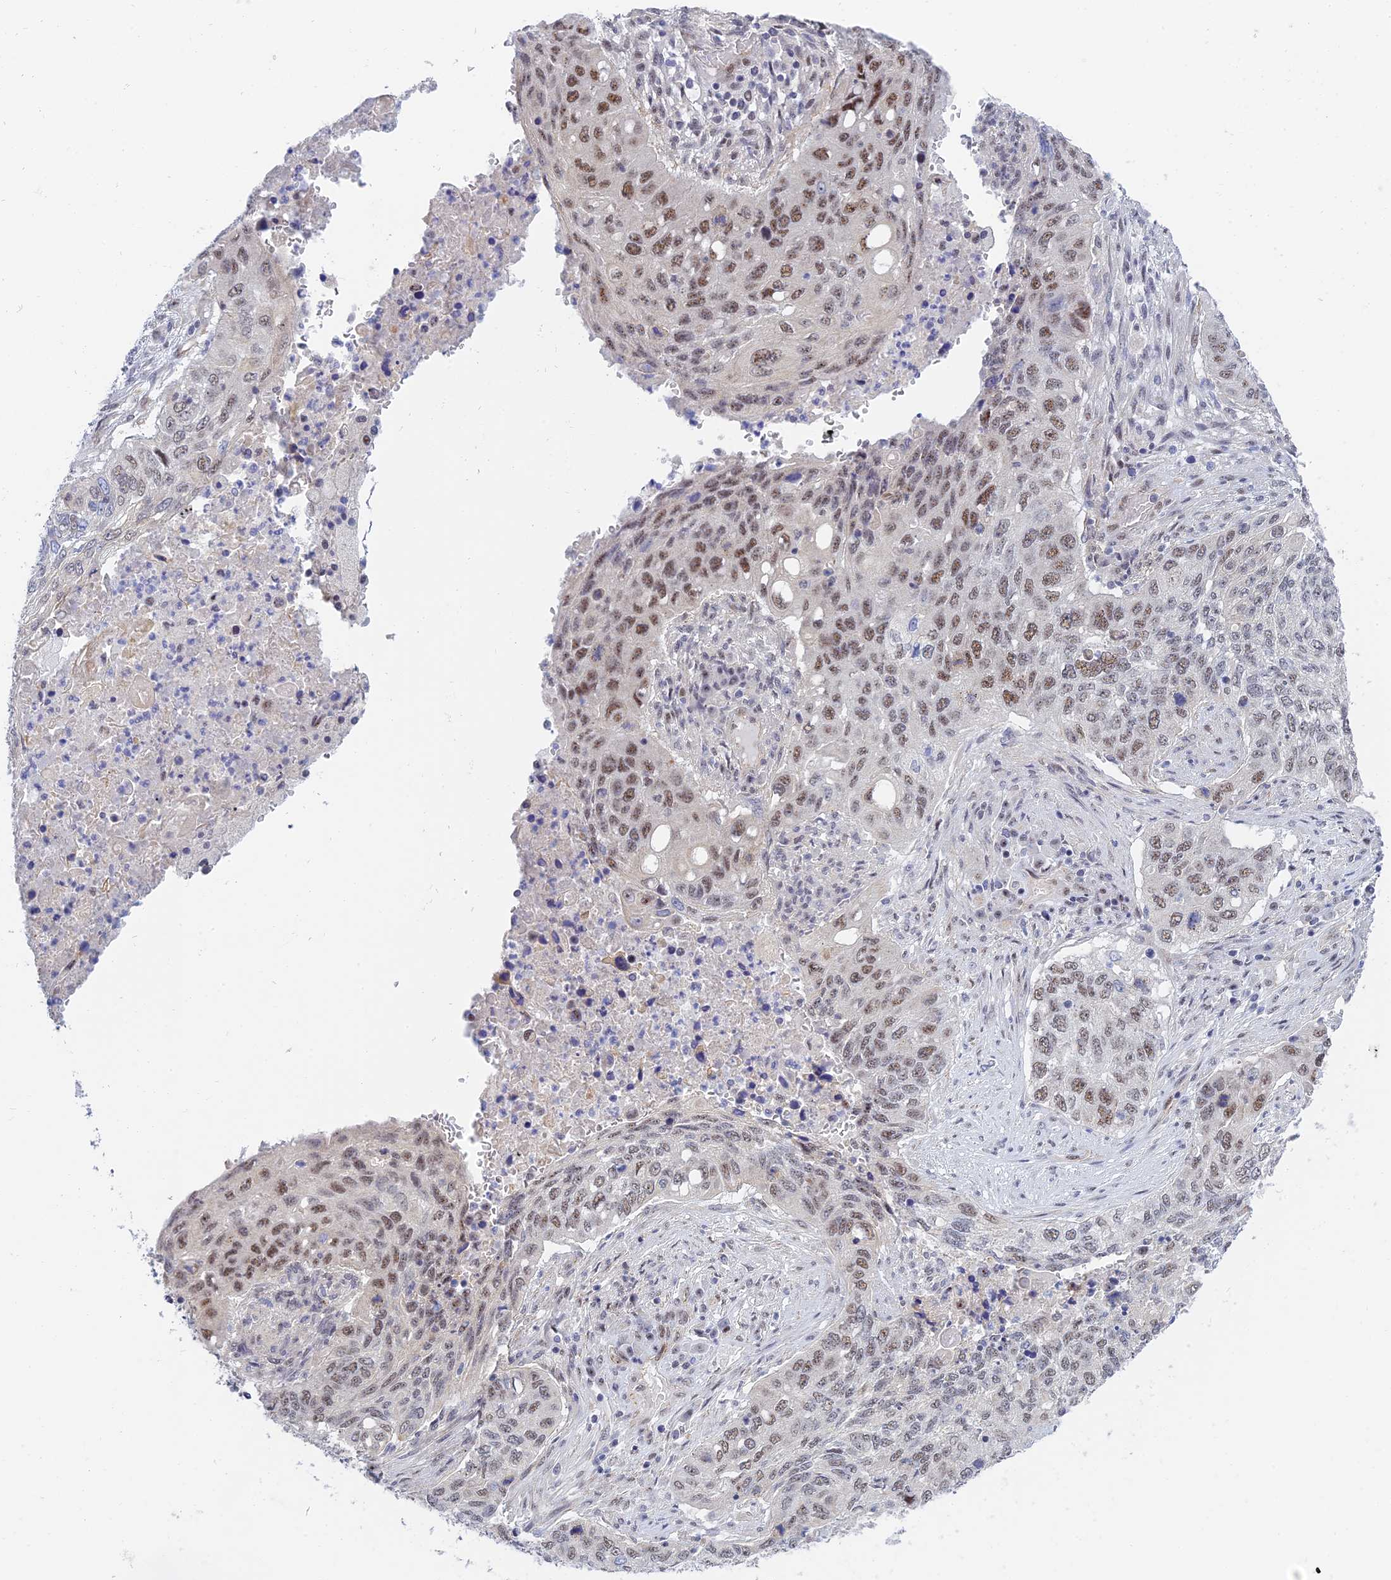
{"staining": {"intensity": "moderate", "quantity": "25%-75%", "location": "nuclear"}, "tissue": "lung cancer", "cell_type": "Tumor cells", "image_type": "cancer", "snomed": [{"axis": "morphology", "description": "Squamous cell carcinoma, NOS"}, {"axis": "topography", "description": "Lung"}], "caption": "Moderate nuclear positivity for a protein is seen in about 25%-75% of tumor cells of lung cancer (squamous cell carcinoma) using immunohistochemistry.", "gene": "CFAP92", "patient": {"sex": "female", "age": 63}}